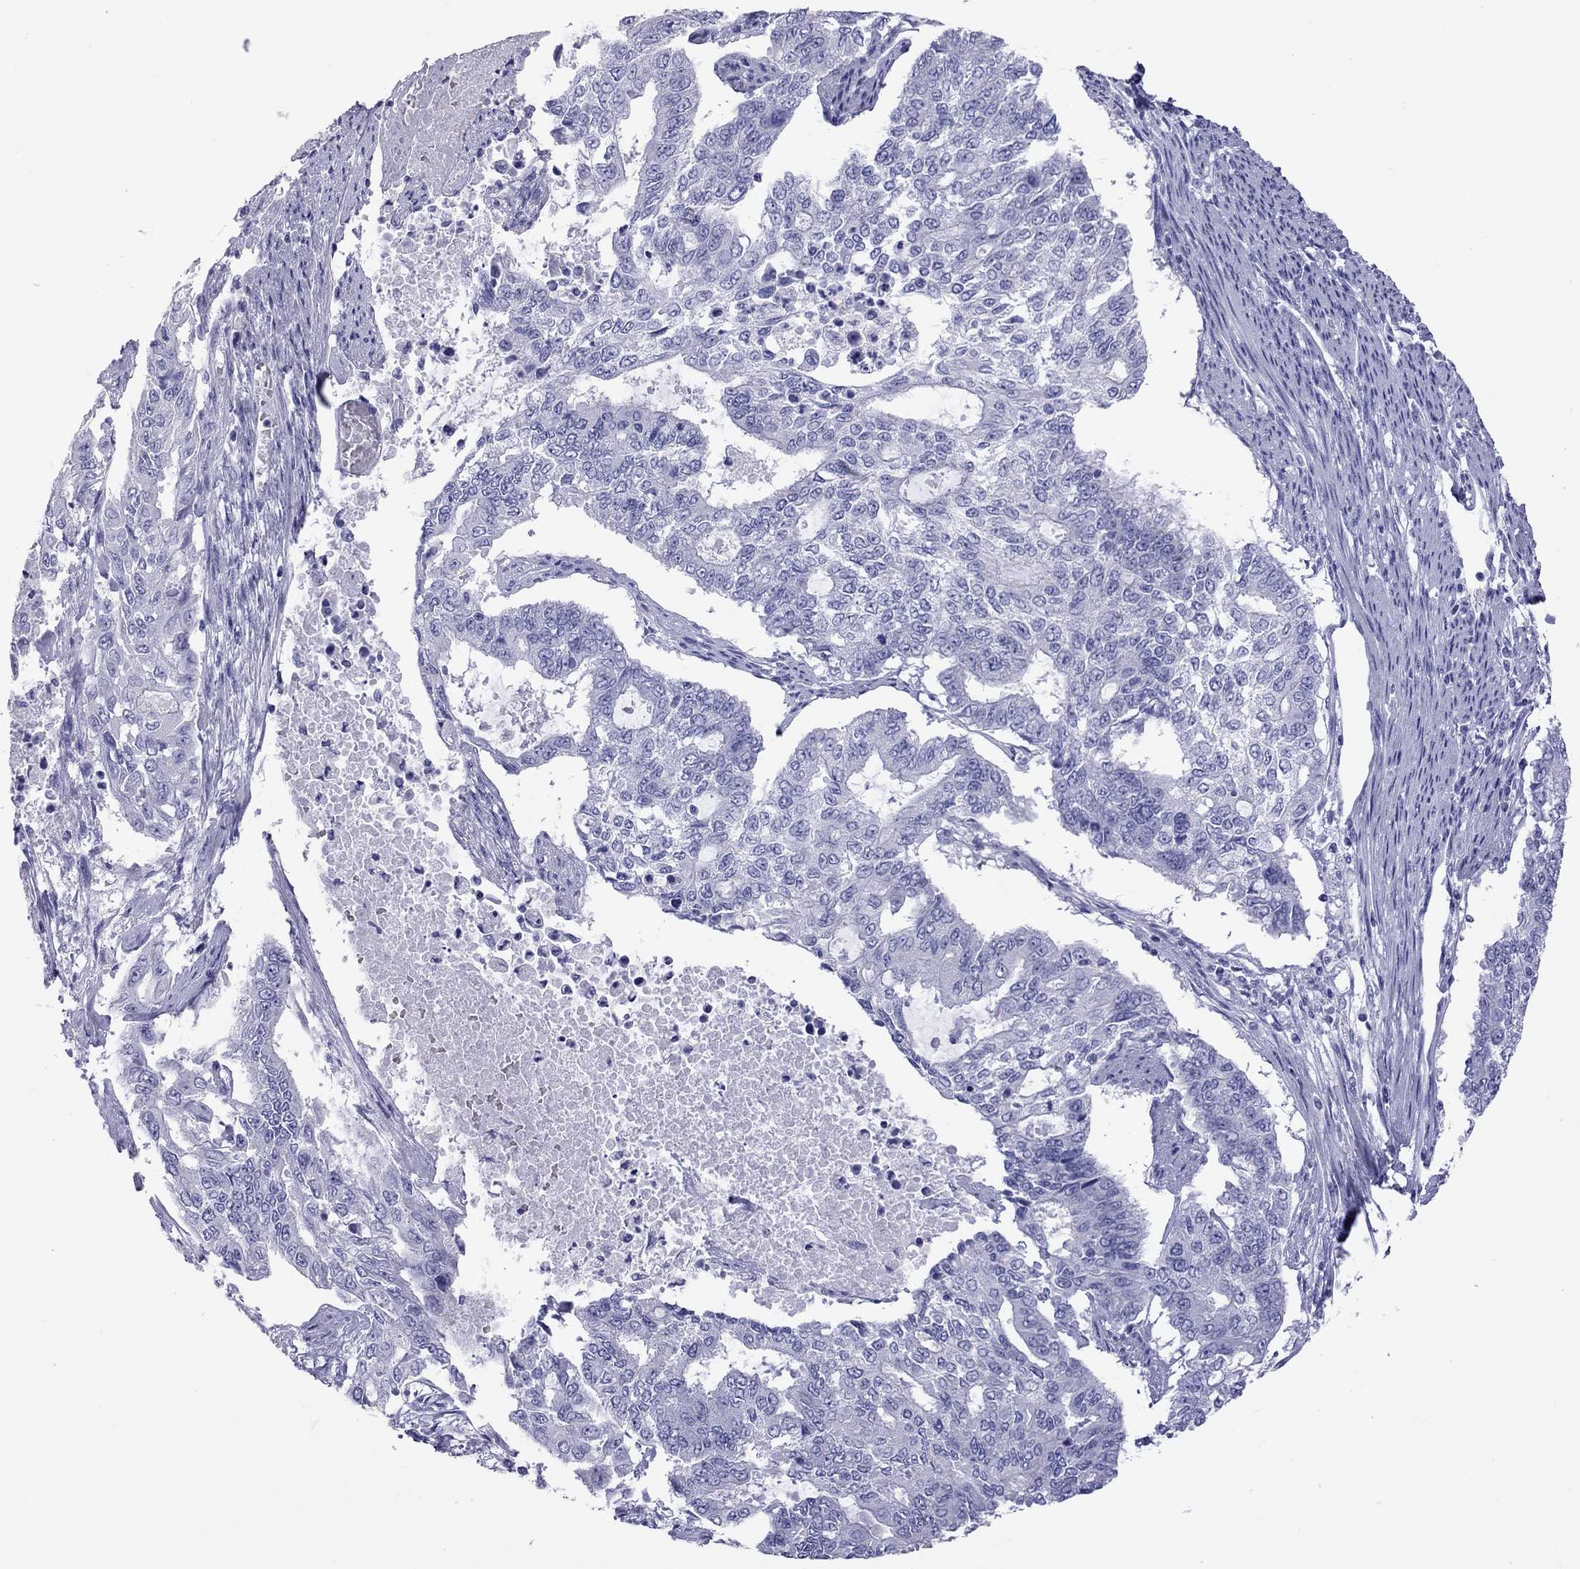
{"staining": {"intensity": "negative", "quantity": "none", "location": "none"}, "tissue": "endometrial cancer", "cell_type": "Tumor cells", "image_type": "cancer", "snomed": [{"axis": "morphology", "description": "Adenocarcinoma, NOS"}, {"axis": "topography", "description": "Uterus"}], "caption": "A high-resolution image shows IHC staining of endometrial cancer (adenocarcinoma), which shows no significant positivity in tumor cells.", "gene": "STAG3", "patient": {"sex": "female", "age": 59}}